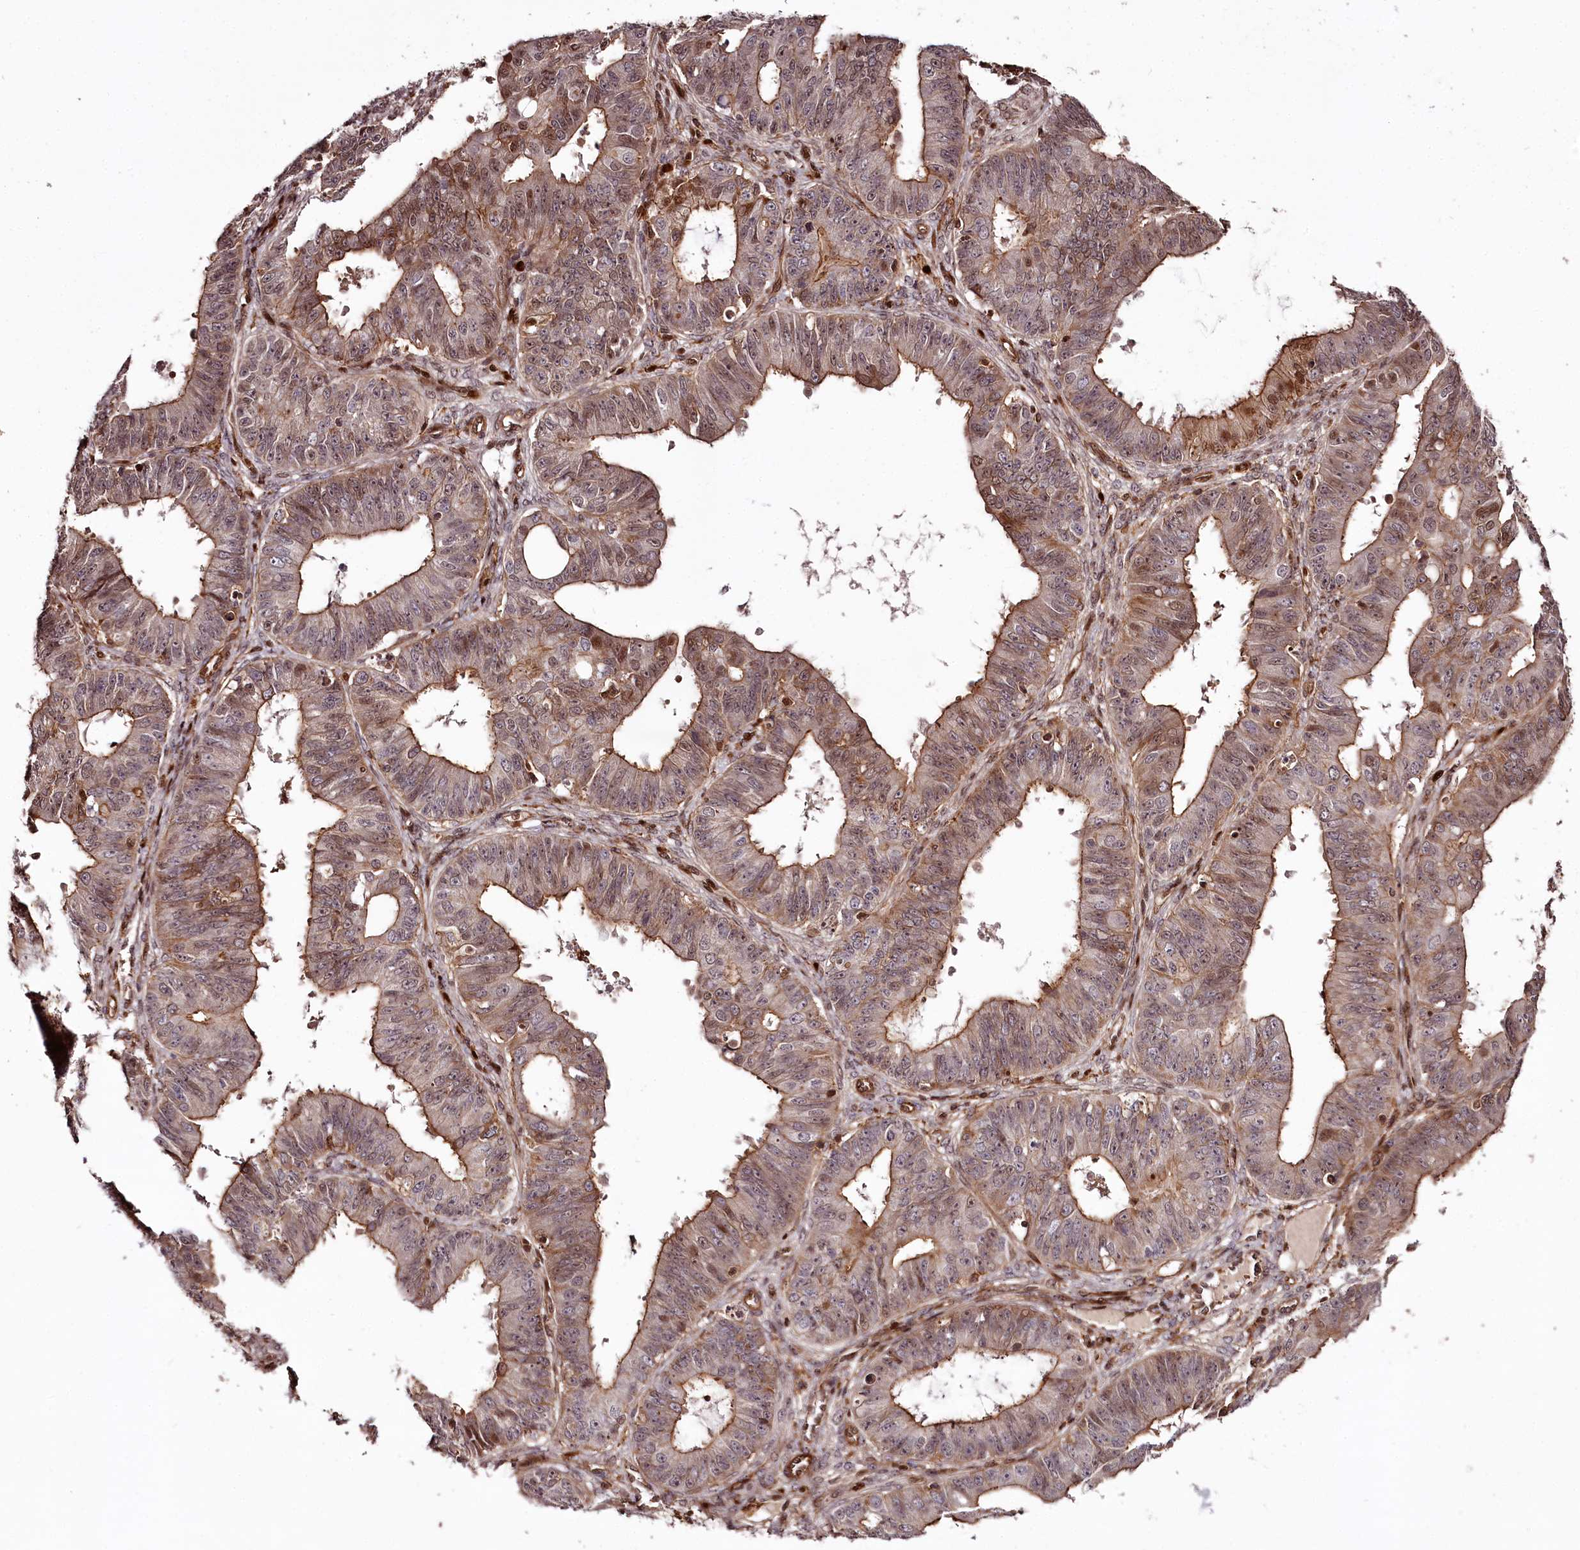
{"staining": {"intensity": "strong", "quantity": "25%-75%", "location": "cytoplasmic/membranous,nuclear"}, "tissue": "ovarian cancer", "cell_type": "Tumor cells", "image_type": "cancer", "snomed": [{"axis": "morphology", "description": "Carcinoma, endometroid"}, {"axis": "topography", "description": "Appendix"}, {"axis": "topography", "description": "Ovary"}], "caption": "The photomicrograph shows a brown stain indicating the presence of a protein in the cytoplasmic/membranous and nuclear of tumor cells in endometroid carcinoma (ovarian). The staining was performed using DAB, with brown indicating positive protein expression. Nuclei are stained blue with hematoxylin.", "gene": "KIF14", "patient": {"sex": "female", "age": 42}}